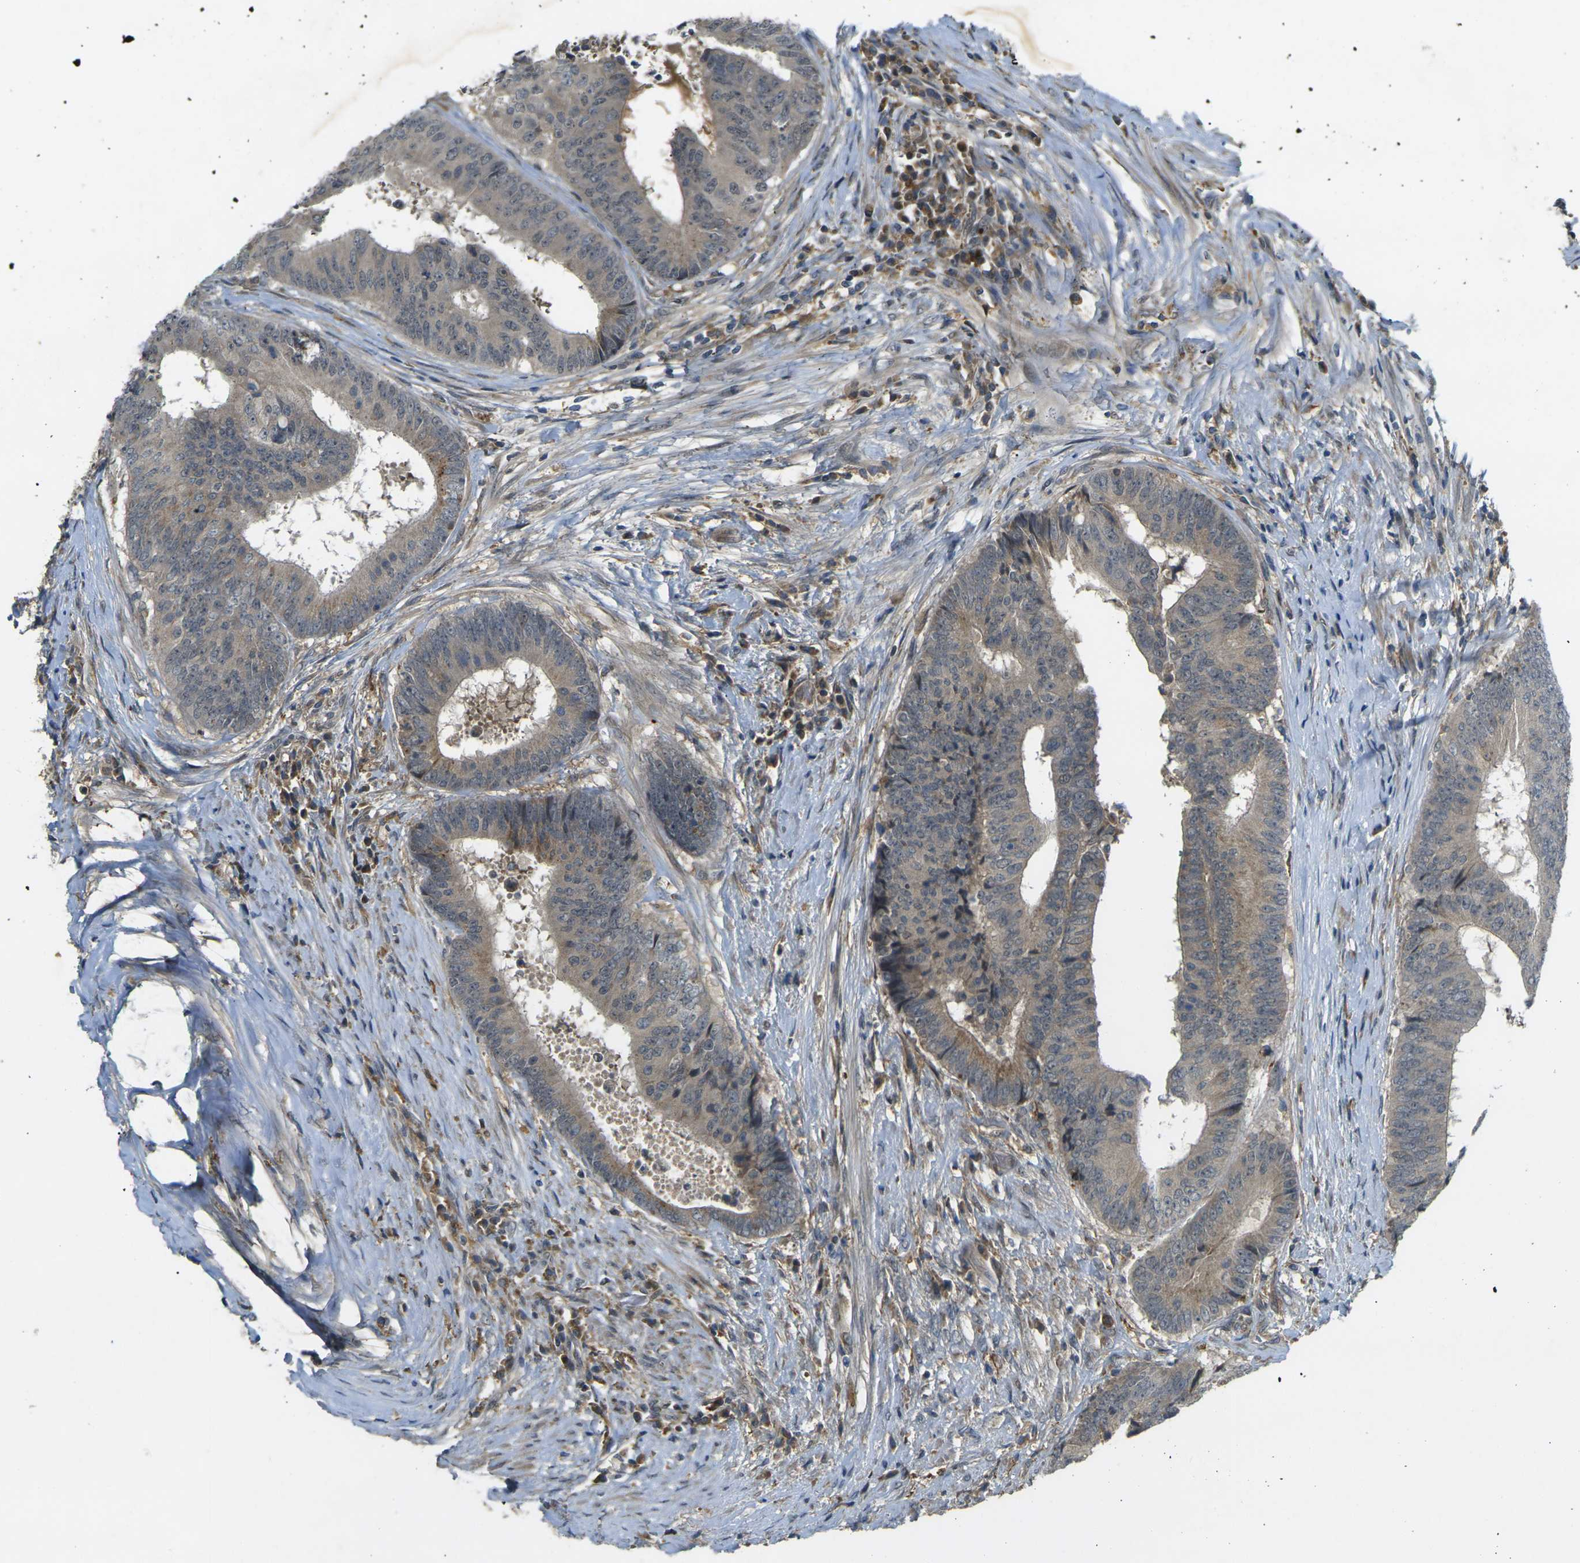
{"staining": {"intensity": "weak", "quantity": "25%-75%", "location": "cytoplasmic/membranous"}, "tissue": "colorectal cancer", "cell_type": "Tumor cells", "image_type": "cancer", "snomed": [{"axis": "morphology", "description": "Adenocarcinoma, NOS"}, {"axis": "topography", "description": "Rectum"}], "caption": "This image displays colorectal adenocarcinoma stained with immunohistochemistry (IHC) to label a protein in brown. The cytoplasmic/membranous of tumor cells show weak positivity for the protein. Nuclei are counter-stained blue.", "gene": "PIGL", "patient": {"sex": "male", "age": 72}}